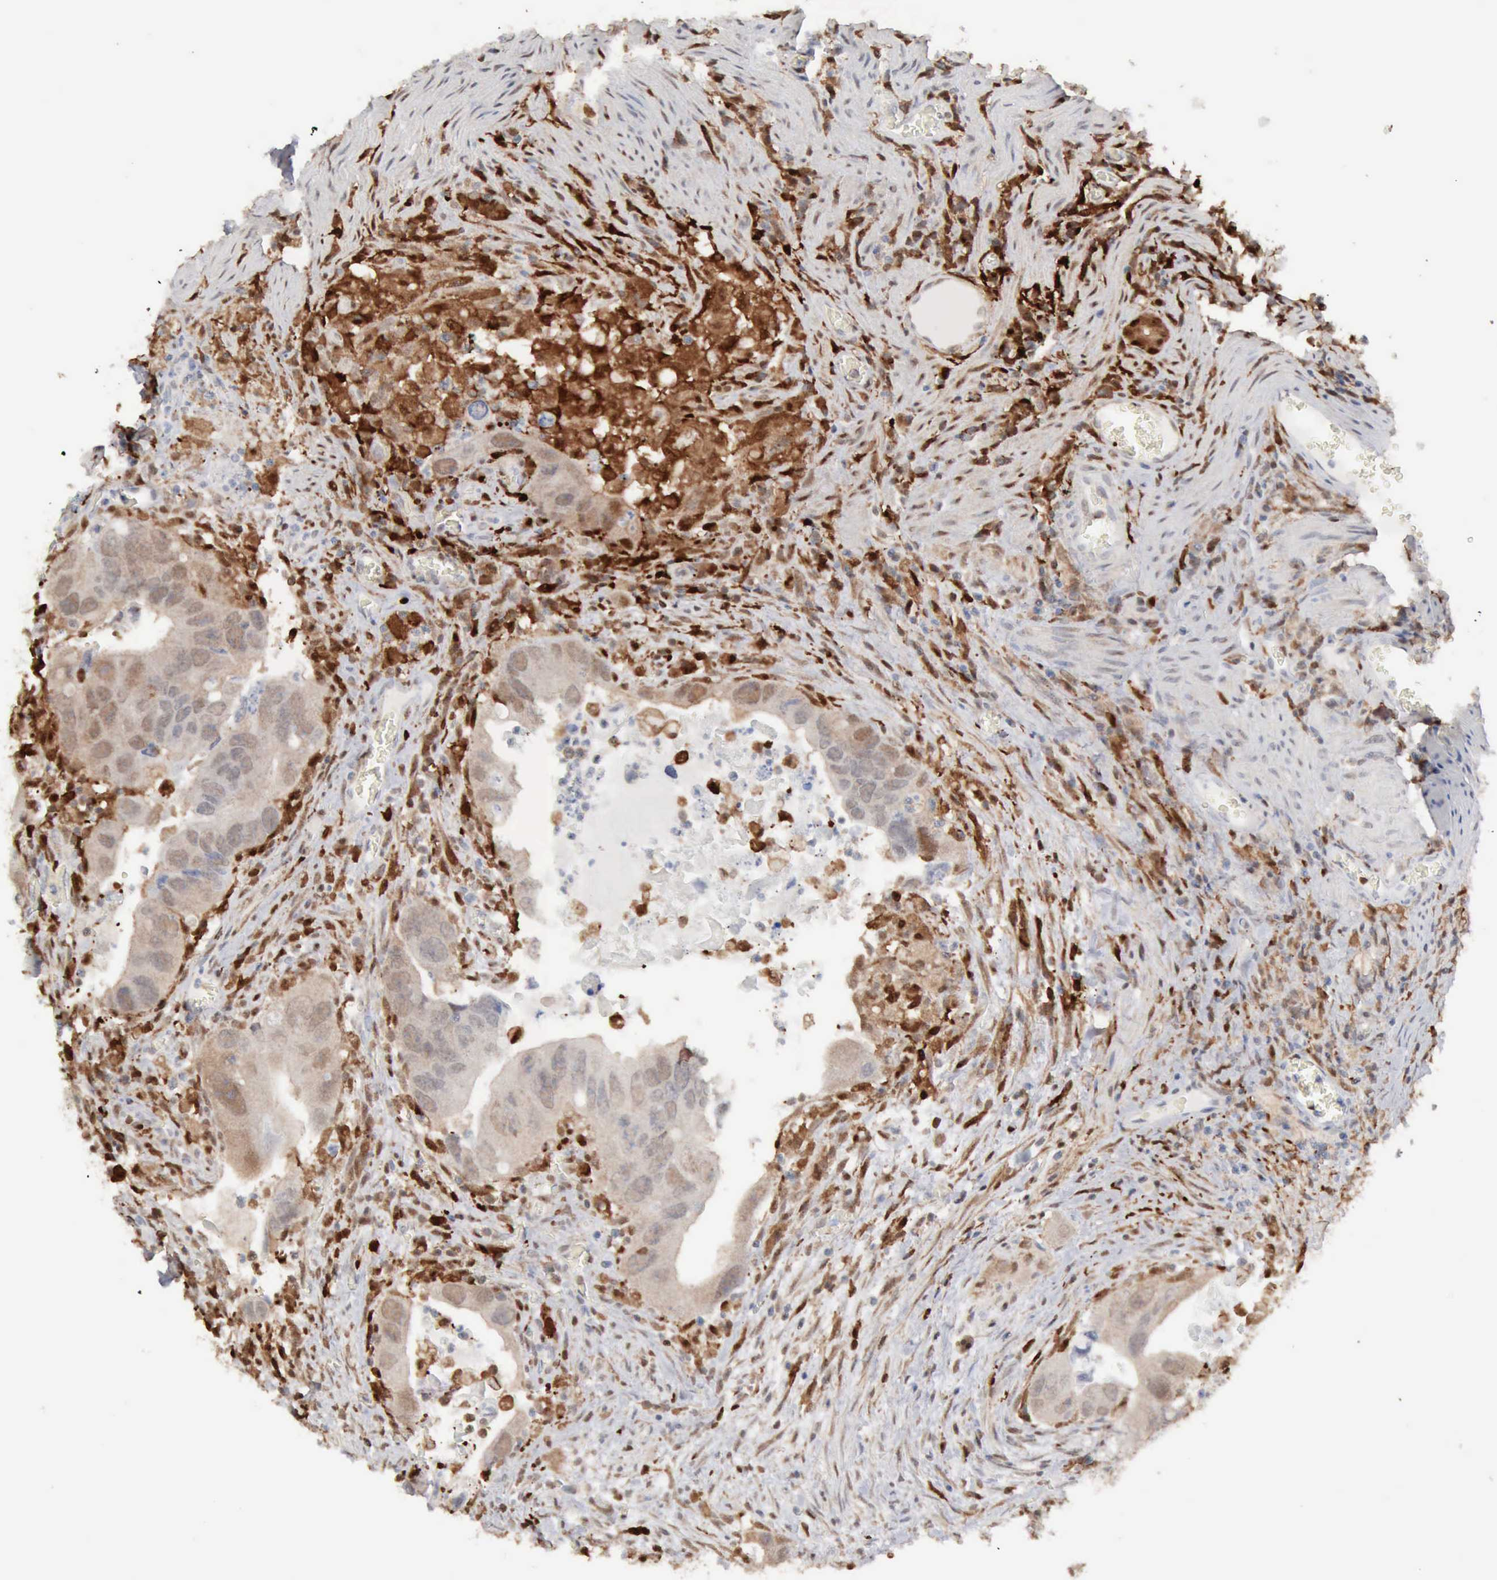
{"staining": {"intensity": "weak", "quantity": "25%-75%", "location": "cytoplasmic/membranous,nuclear"}, "tissue": "colorectal cancer", "cell_type": "Tumor cells", "image_type": "cancer", "snomed": [{"axis": "morphology", "description": "Adenocarcinoma, NOS"}, {"axis": "topography", "description": "Rectum"}], "caption": "Immunohistochemical staining of human colorectal cancer (adenocarcinoma) exhibits low levels of weak cytoplasmic/membranous and nuclear positivity in approximately 25%-75% of tumor cells. The protein is stained brown, and the nuclei are stained in blue (DAB IHC with brightfield microscopy, high magnification).", "gene": "STAT1", "patient": {"sex": "male", "age": 70}}